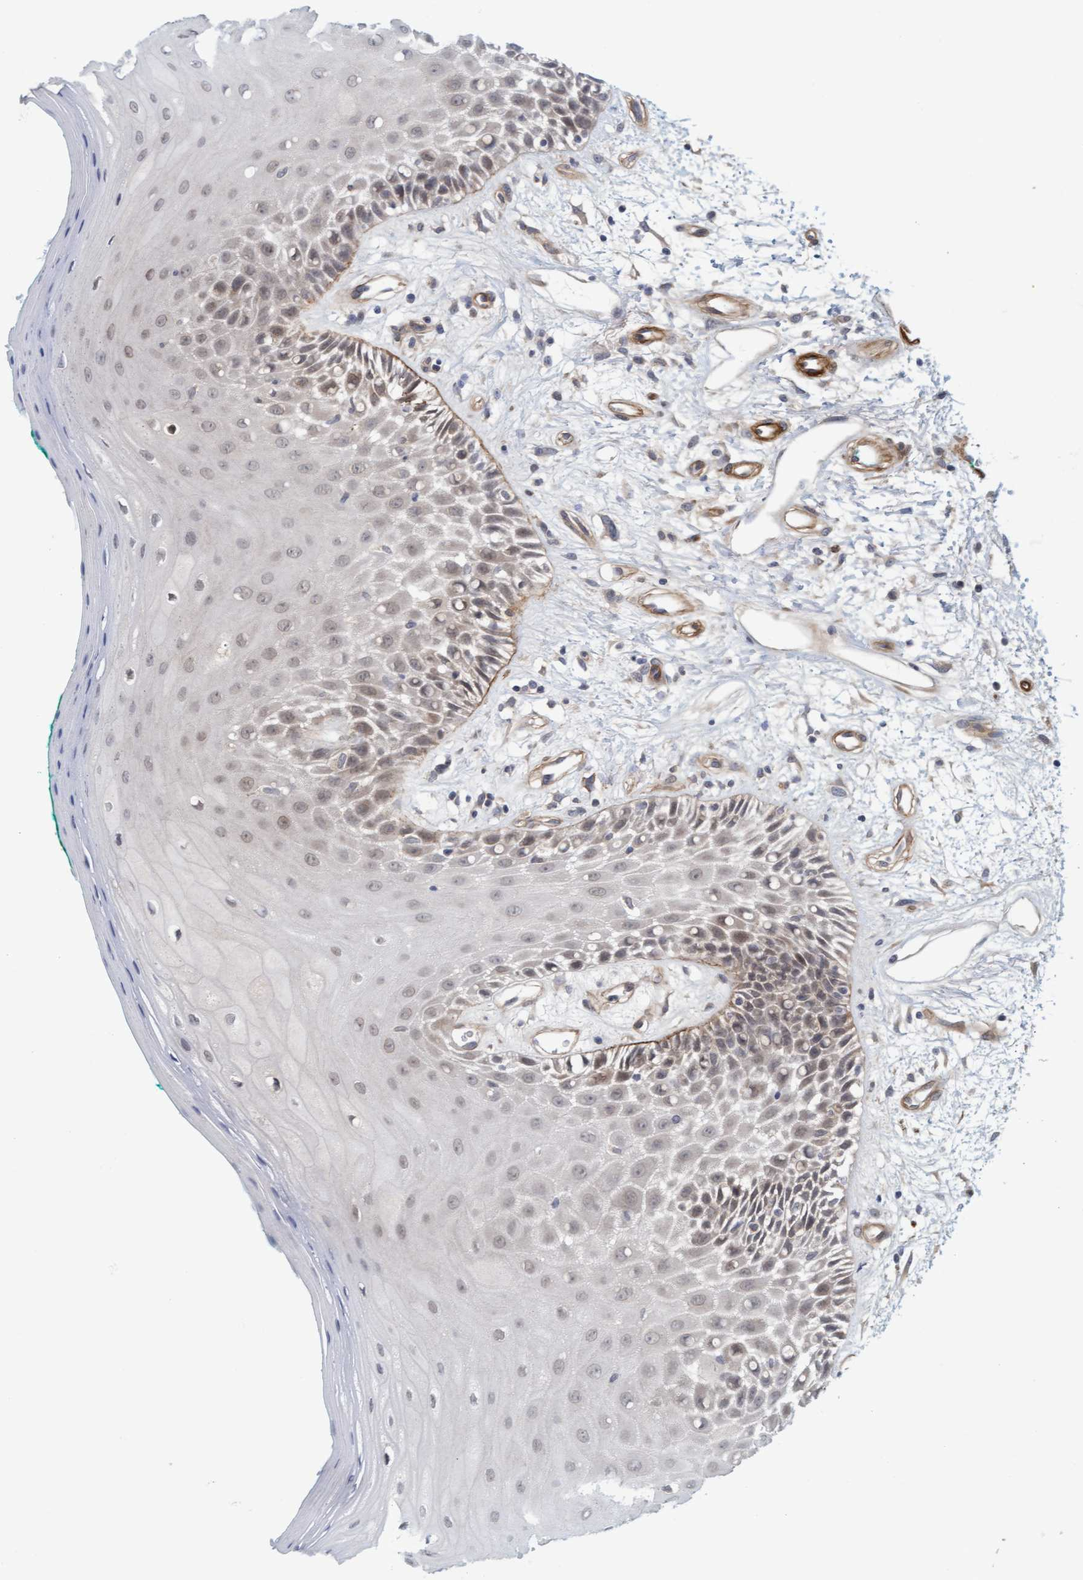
{"staining": {"intensity": "weak", "quantity": "25%-75%", "location": "nuclear"}, "tissue": "oral mucosa", "cell_type": "Squamous epithelial cells", "image_type": "normal", "snomed": [{"axis": "morphology", "description": "Normal tissue, NOS"}, {"axis": "morphology", "description": "Squamous cell carcinoma, NOS"}, {"axis": "topography", "description": "Skeletal muscle"}, {"axis": "topography", "description": "Oral tissue"}, {"axis": "topography", "description": "Head-Neck"}], "caption": "Protein staining displays weak nuclear positivity in approximately 25%-75% of squamous epithelial cells in benign oral mucosa.", "gene": "TSTD2", "patient": {"sex": "female", "age": 84}}